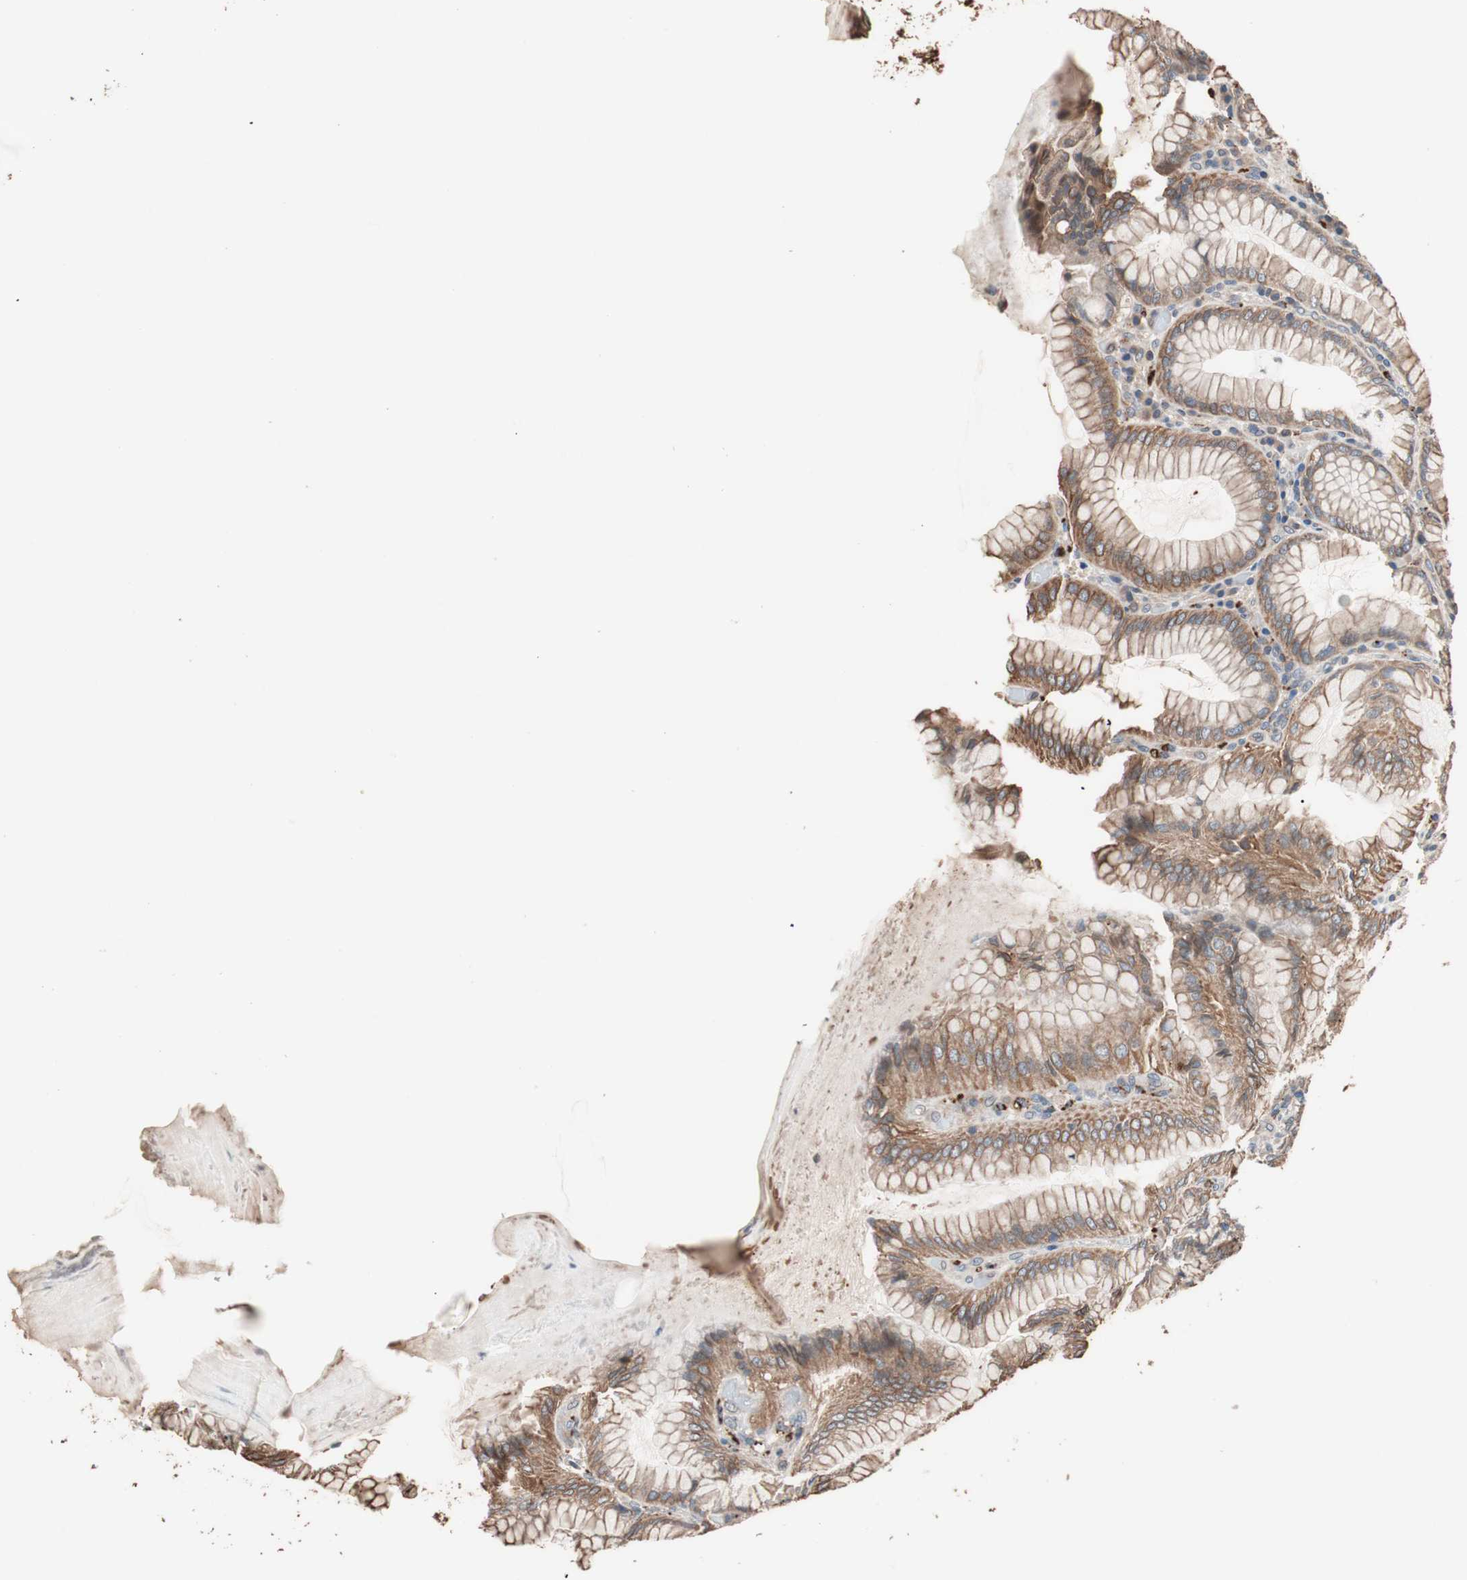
{"staining": {"intensity": "strong", "quantity": ">75%", "location": "cytoplasmic/membranous"}, "tissue": "stomach", "cell_type": "Glandular cells", "image_type": "normal", "snomed": [{"axis": "morphology", "description": "Normal tissue, NOS"}, {"axis": "topography", "description": "Stomach, lower"}], "caption": "Glandular cells reveal high levels of strong cytoplasmic/membranous staining in approximately >75% of cells in benign stomach.", "gene": "CCT3", "patient": {"sex": "female", "age": 76}}